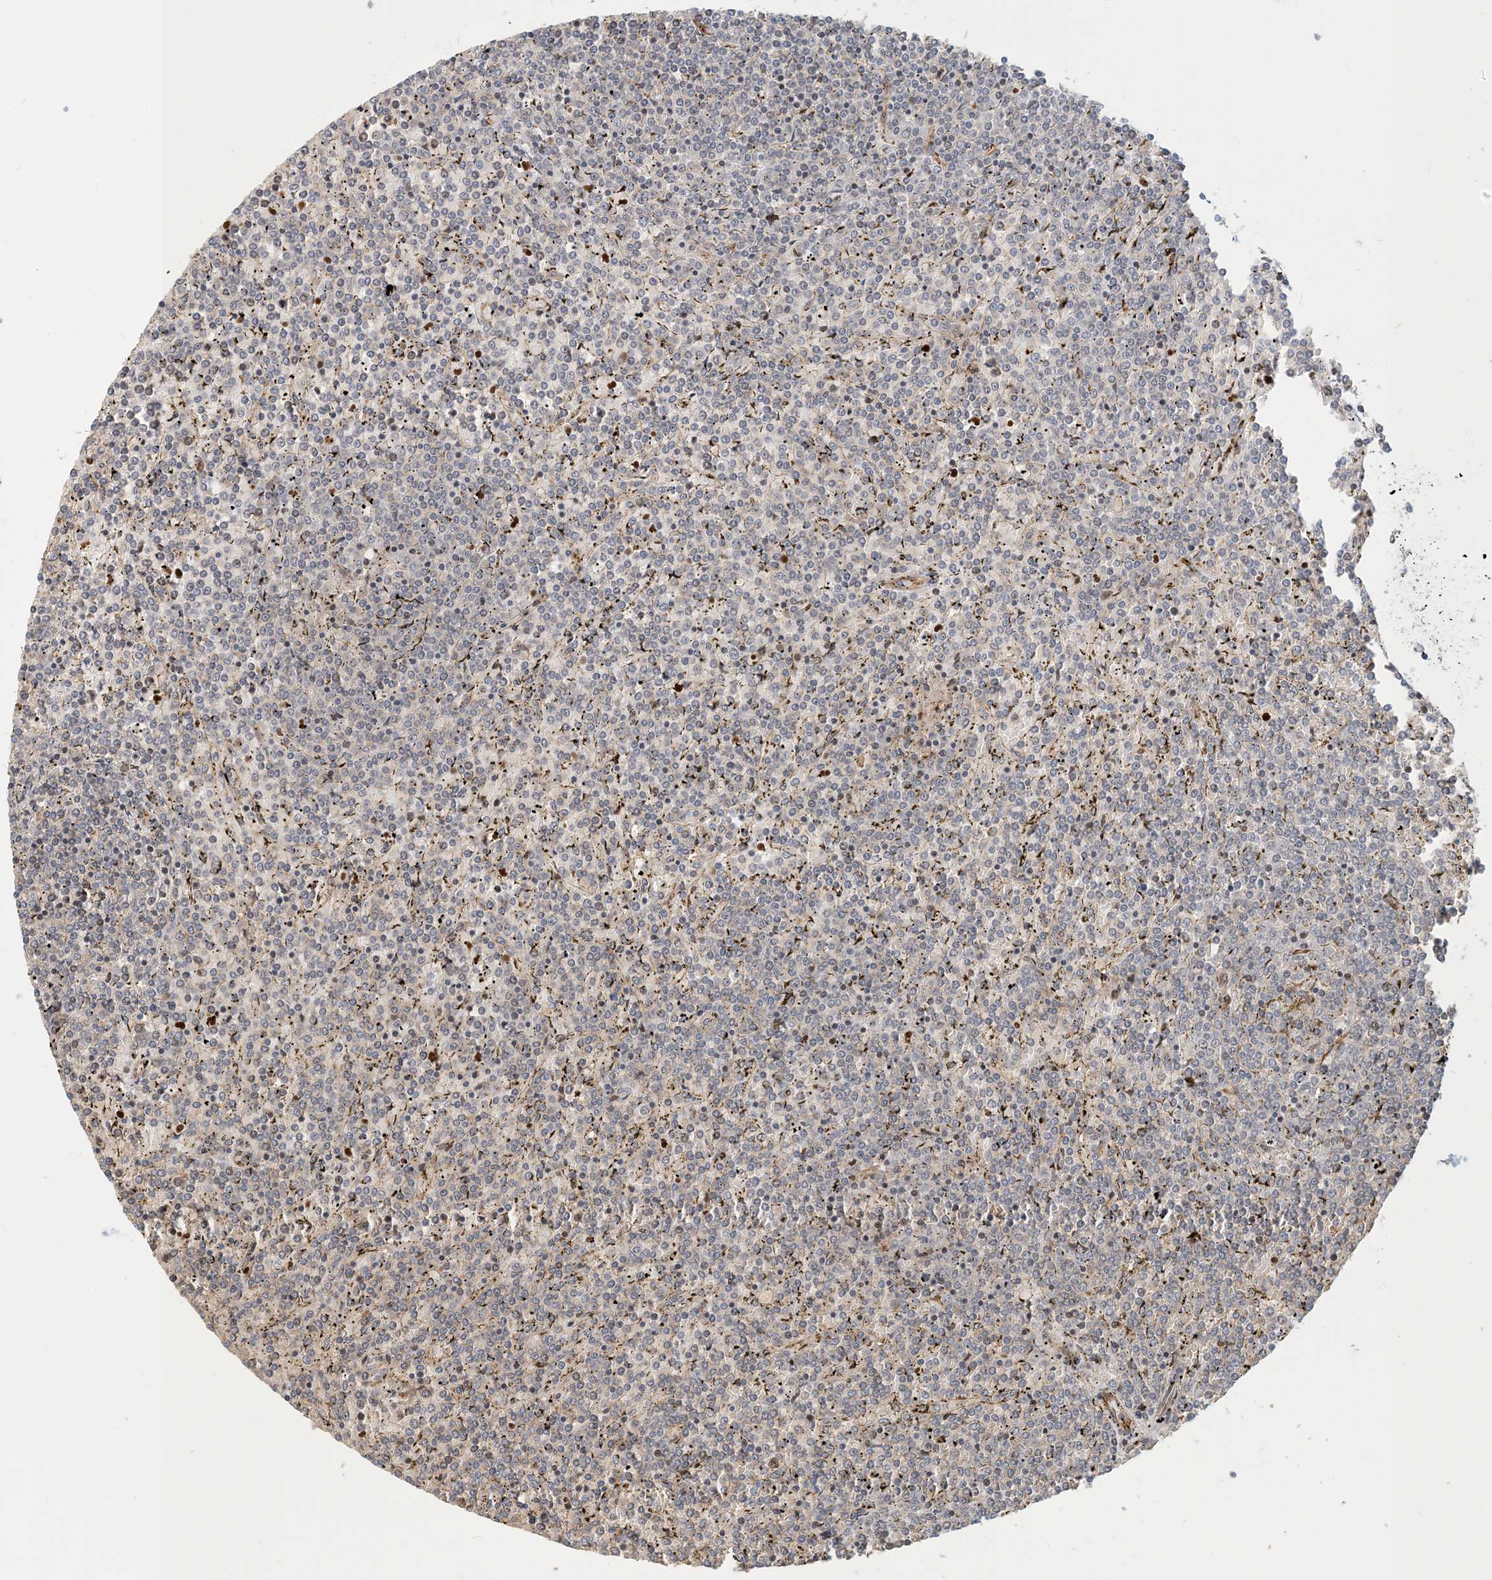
{"staining": {"intensity": "negative", "quantity": "none", "location": "none"}, "tissue": "lymphoma", "cell_type": "Tumor cells", "image_type": "cancer", "snomed": [{"axis": "morphology", "description": "Malignant lymphoma, non-Hodgkin's type, Low grade"}, {"axis": "topography", "description": "Spleen"}], "caption": "This is a photomicrograph of immunohistochemistry staining of lymphoma, which shows no staining in tumor cells.", "gene": "MAPKBP1", "patient": {"sex": "female", "age": 19}}